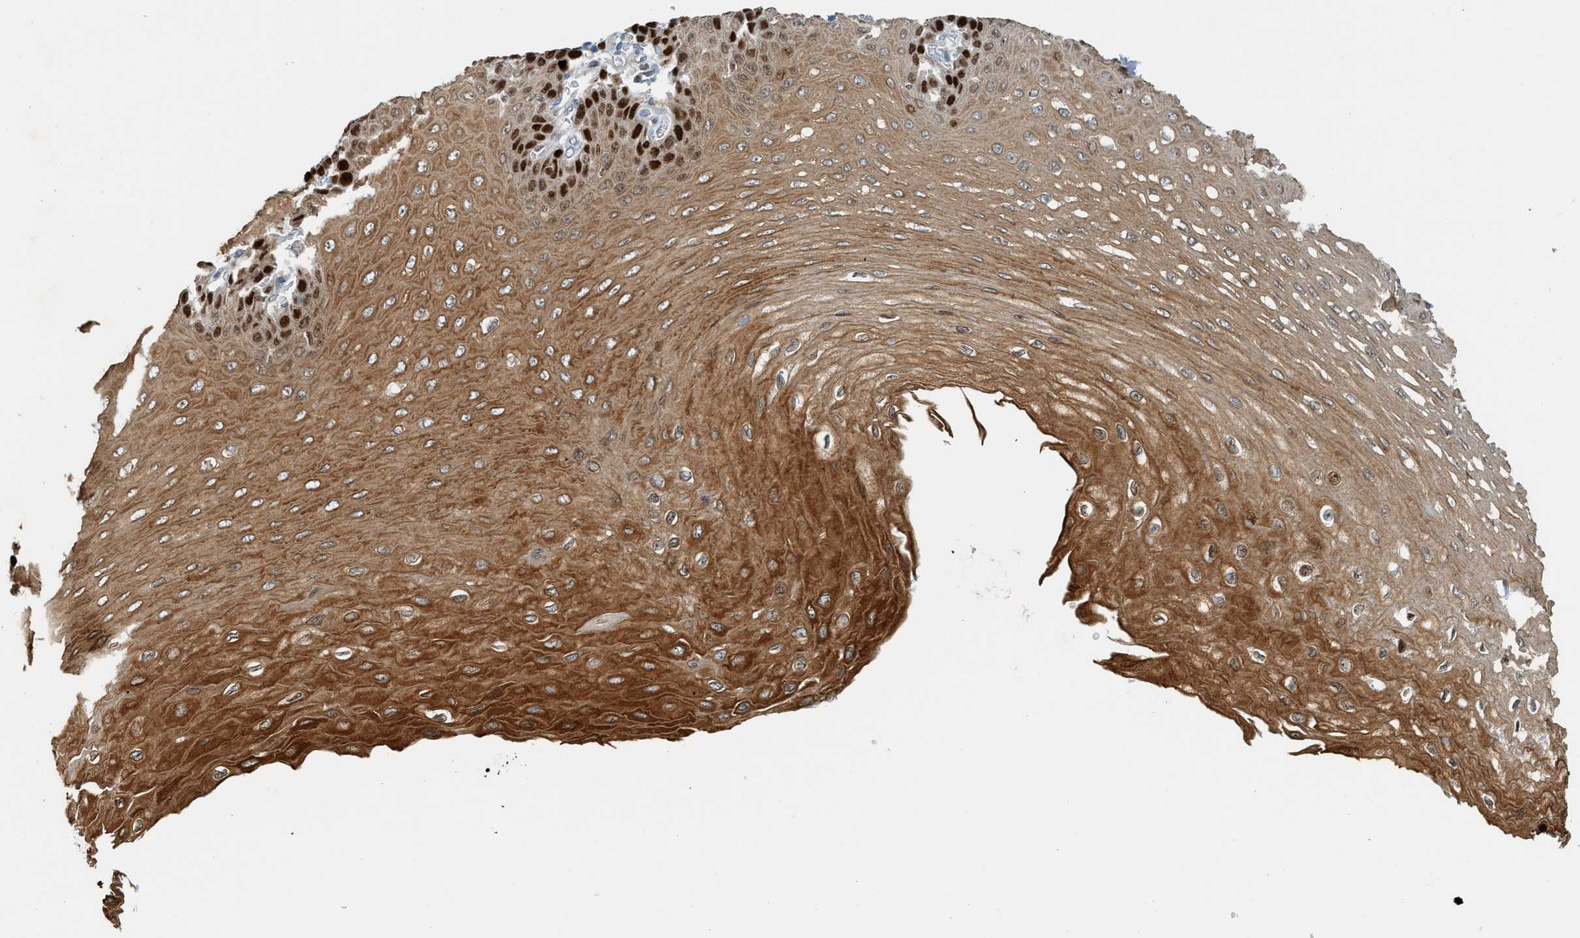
{"staining": {"intensity": "strong", "quantity": ">75%", "location": "cytoplasmic/membranous,nuclear"}, "tissue": "esophagus", "cell_type": "Squamous epithelial cells", "image_type": "normal", "snomed": [{"axis": "morphology", "description": "Normal tissue, NOS"}, {"axis": "topography", "description": "Esophagus"}], "caption": "A brown stain highlights strong cytoplasmic/membranous,nuclear staining of a protein in squamous epithelial cells of normal human esophagus. The staining was performed using DAB (3,3'-diaminobenzidine) to visualize the protein expression in brown, while the nuclei were stained in blue with hematoxylin (Magnification: 20x).", "gene": "SH3D19", "patient": {"sex": "female", "age": 72}}